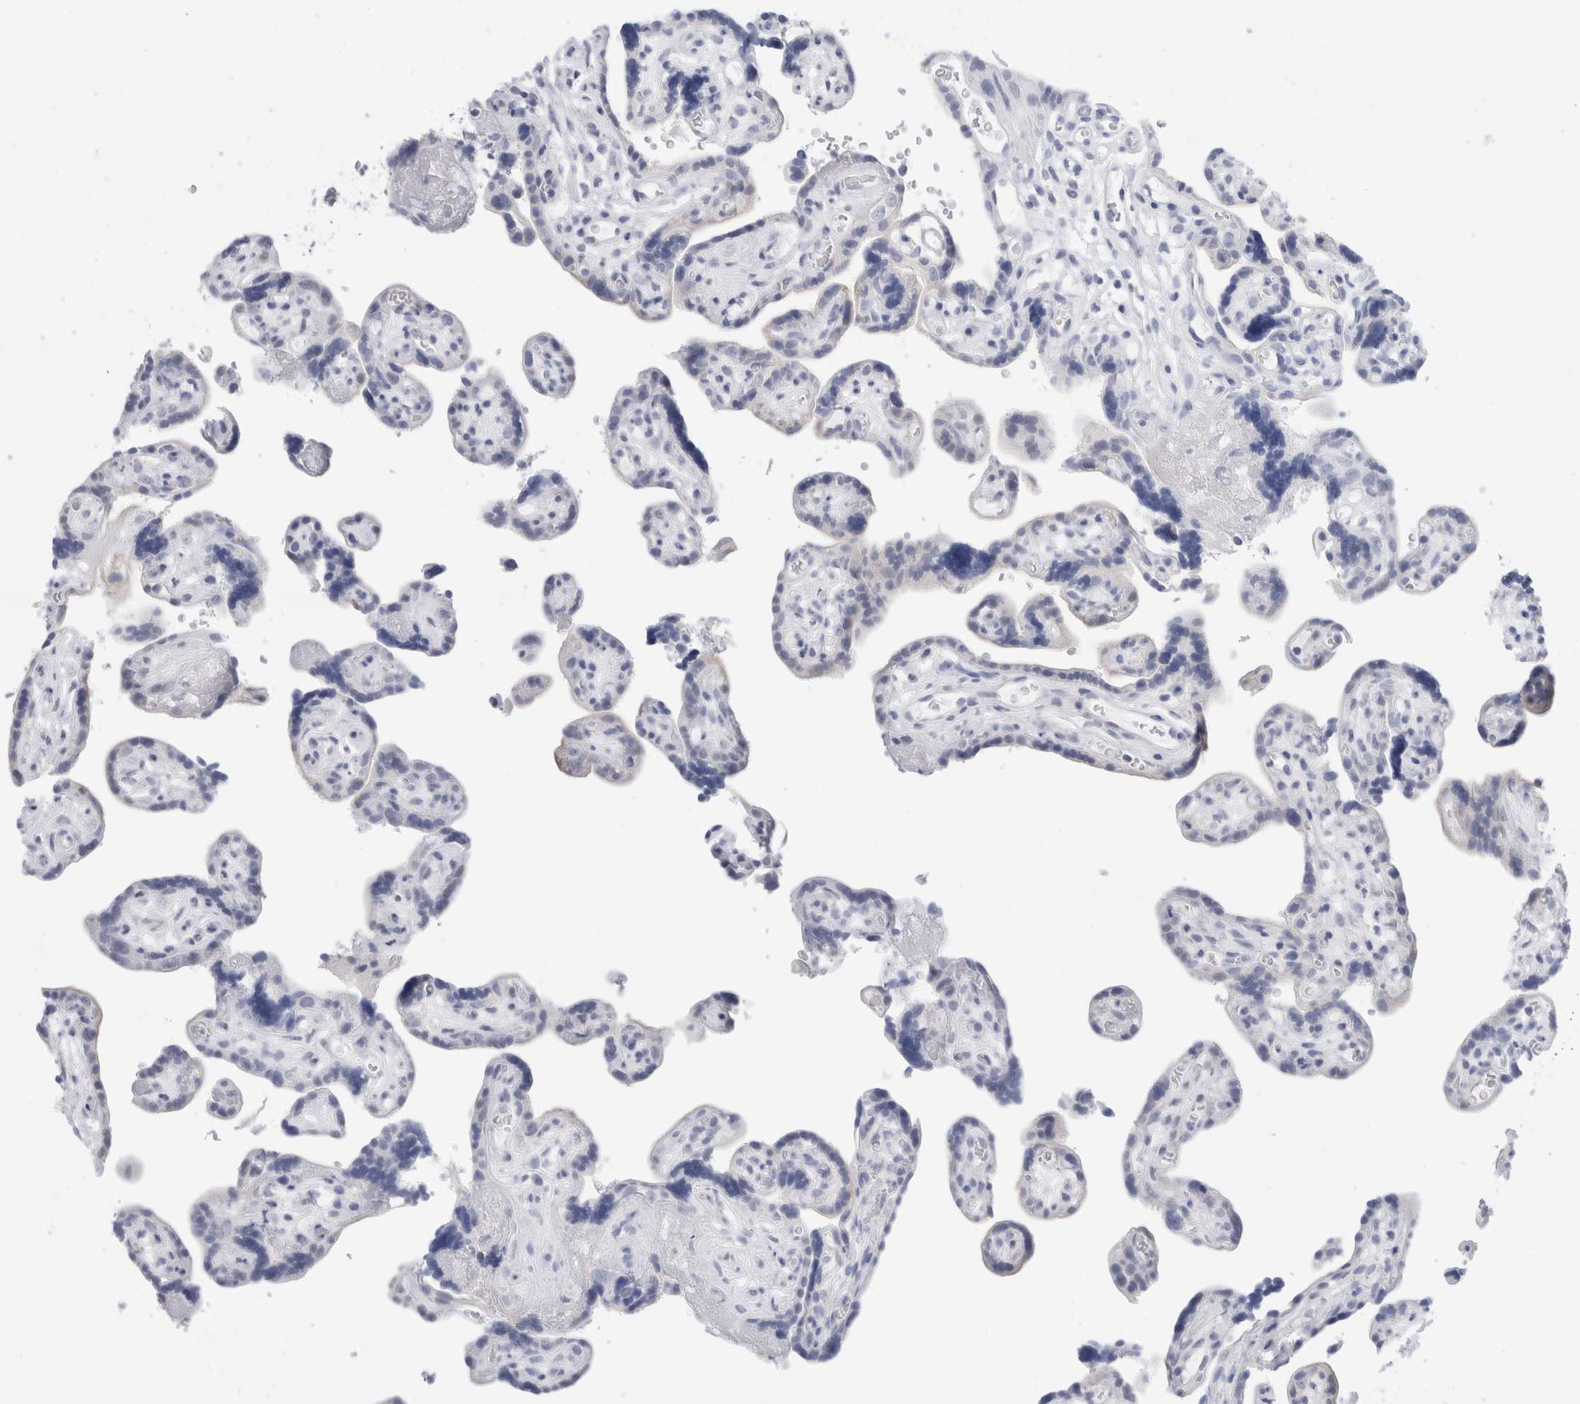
{"staining": {"intensity": "negative", "quantity": "none", "location": "none"}, "tissue": "placenta", "cell_type": "Decidual cells", "image_type": "normal", "snomed": [{"axis": "morphology", "description": "Normal tissue, NOS"}, {"axis": "topography", "description": "Placenta"}], "caption": "High power microscopy image of an immunohistochemistry (IHC) photomicrograph of benign placenta, revealing no significant positivity in decidual cells.", "gene": "SLC22A12", "patient": {"sex": "female", "age": 30}}